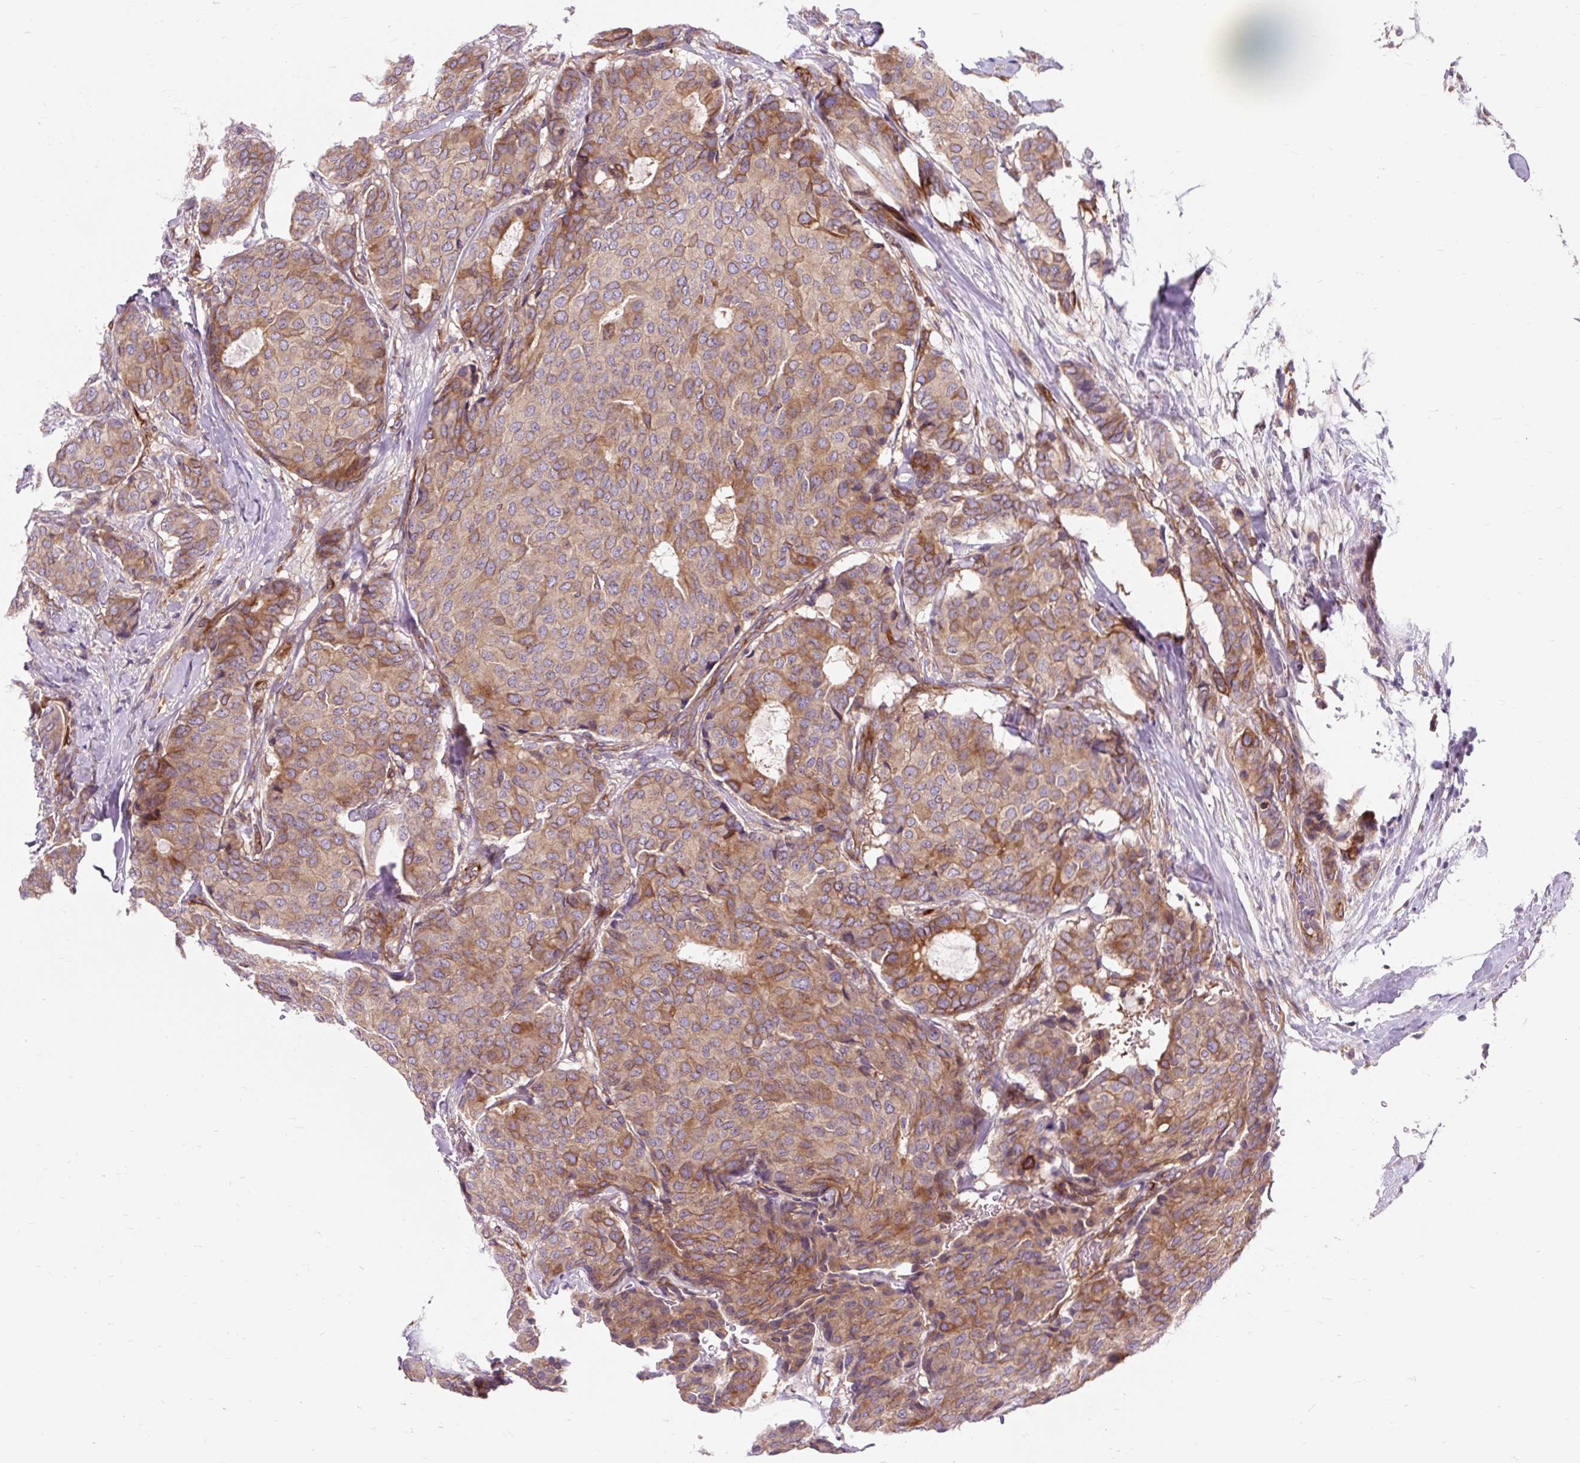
{"staining": {"intensity": "moderate", "quantity": "25%-75%", "location": "cytoplasmic/membranous"}, "tissue": "breast cancer", "cell_type": "Tumor cells", "image_type": "cancer", "snomed": [{"axis": "morphology", "description": "Duct carcinoma"}, {"axis": "topography", "description": "Breast"}], "caption": "This is a micrograph of immunohistochemistry (IHC) staining of breast cancer, which shows moderate positivity in the cytoplasmic/membranous of tumor cells.", "gene": "PCDHGB3", "patient": {"sex": "female", "age": 75}}